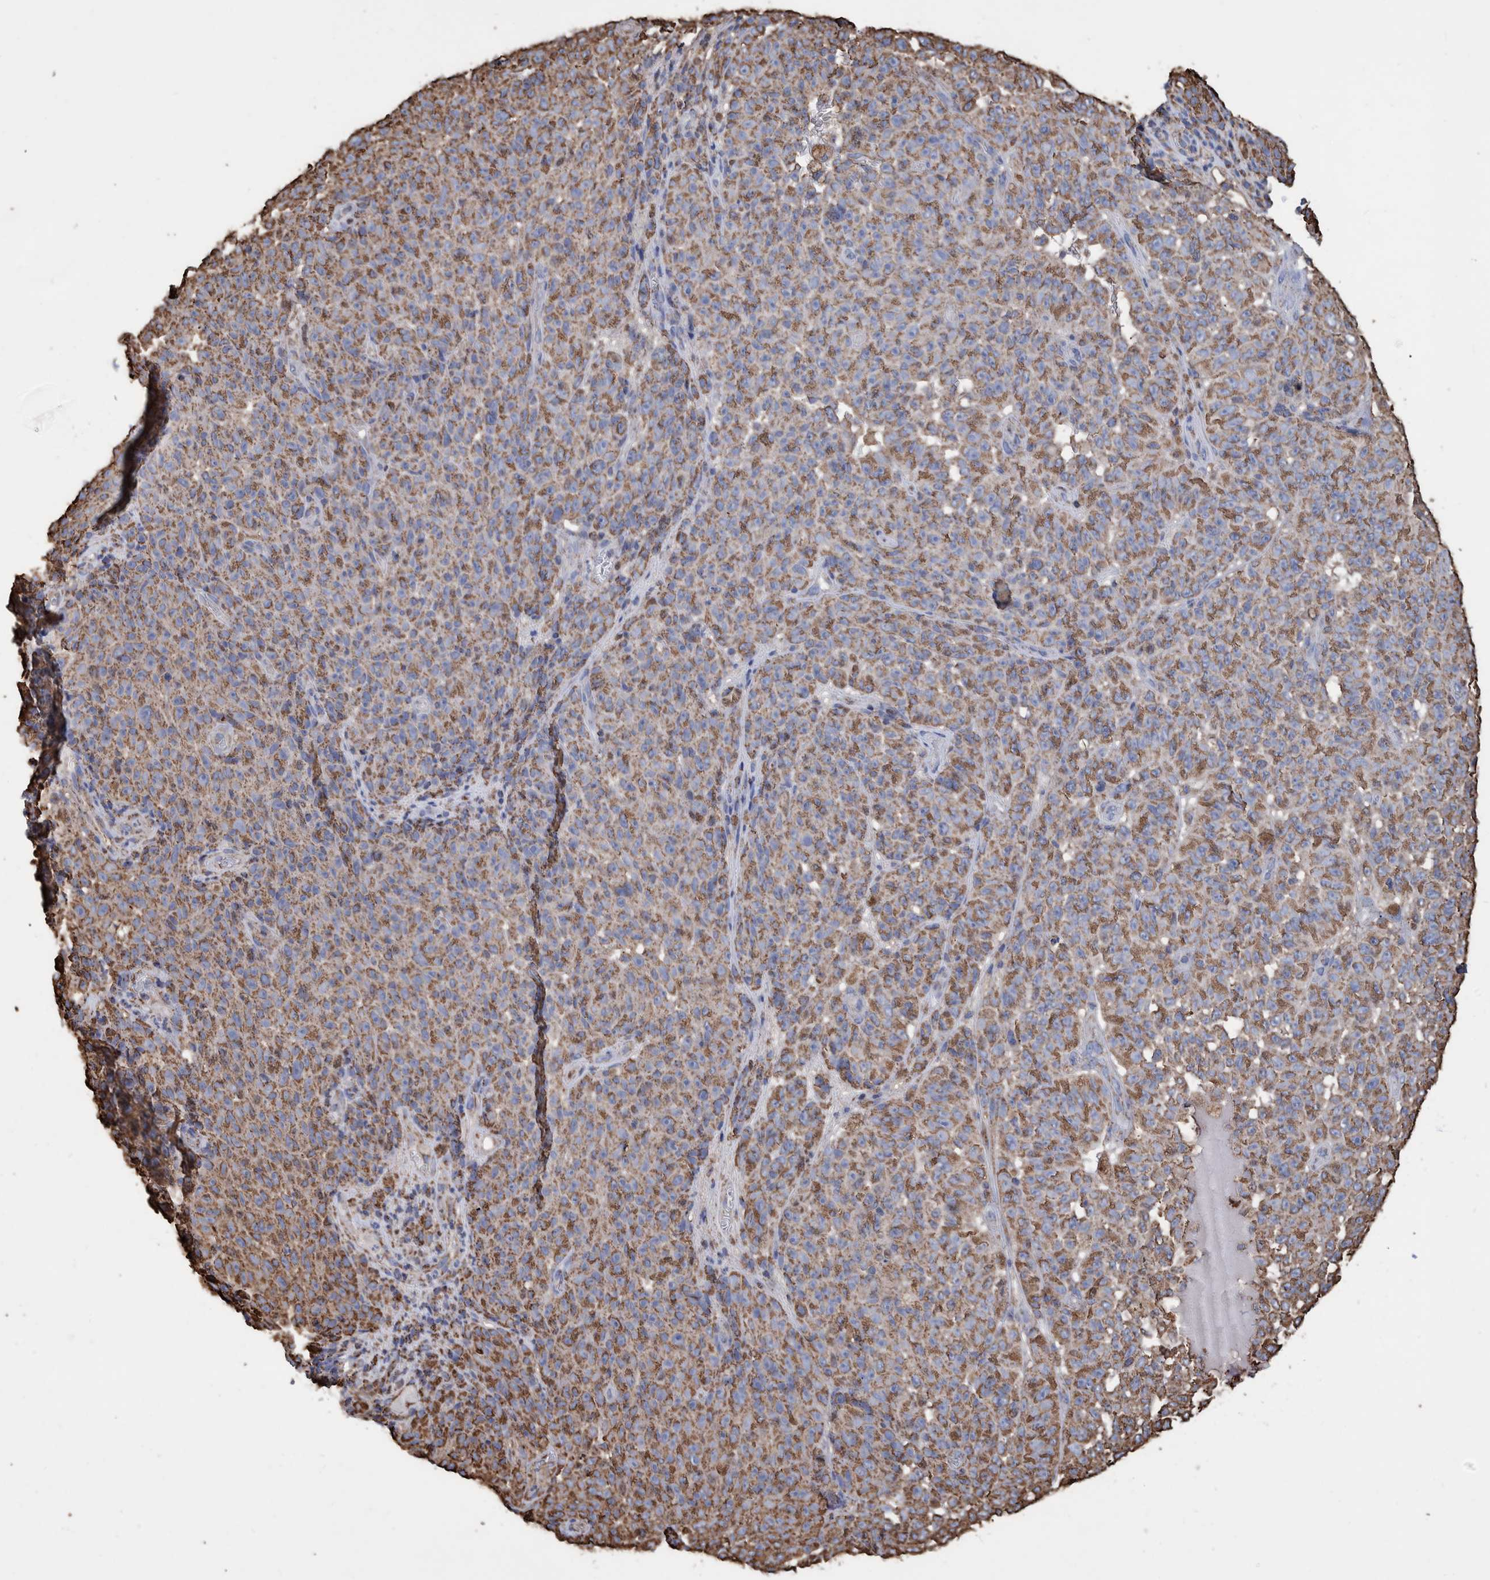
{"staining": {"intensity": "strong", "quantity": ">75%", "location": "cytoplasmic/membranous"}, "tissue": "melanoma", "cell_type": "Tumor cells", "image_type": "cancer", "snomed": [{"axis": "morphology", "description": "Malignant melanoma, NOS"}, {"axis": "topography", "description": "Skin"}], "caption": "Melanoma was stained to show a protein in brown. There is high levels of strong cytoplasmic/membranous positivity in about >75% of tumor cells. (Stains: DAB in brown, nuclei in blue, Microscopy: brightfield microscopy at high magnification).", "gene": "VPS26C", "patient": {"sex": "female", "age": 82}}